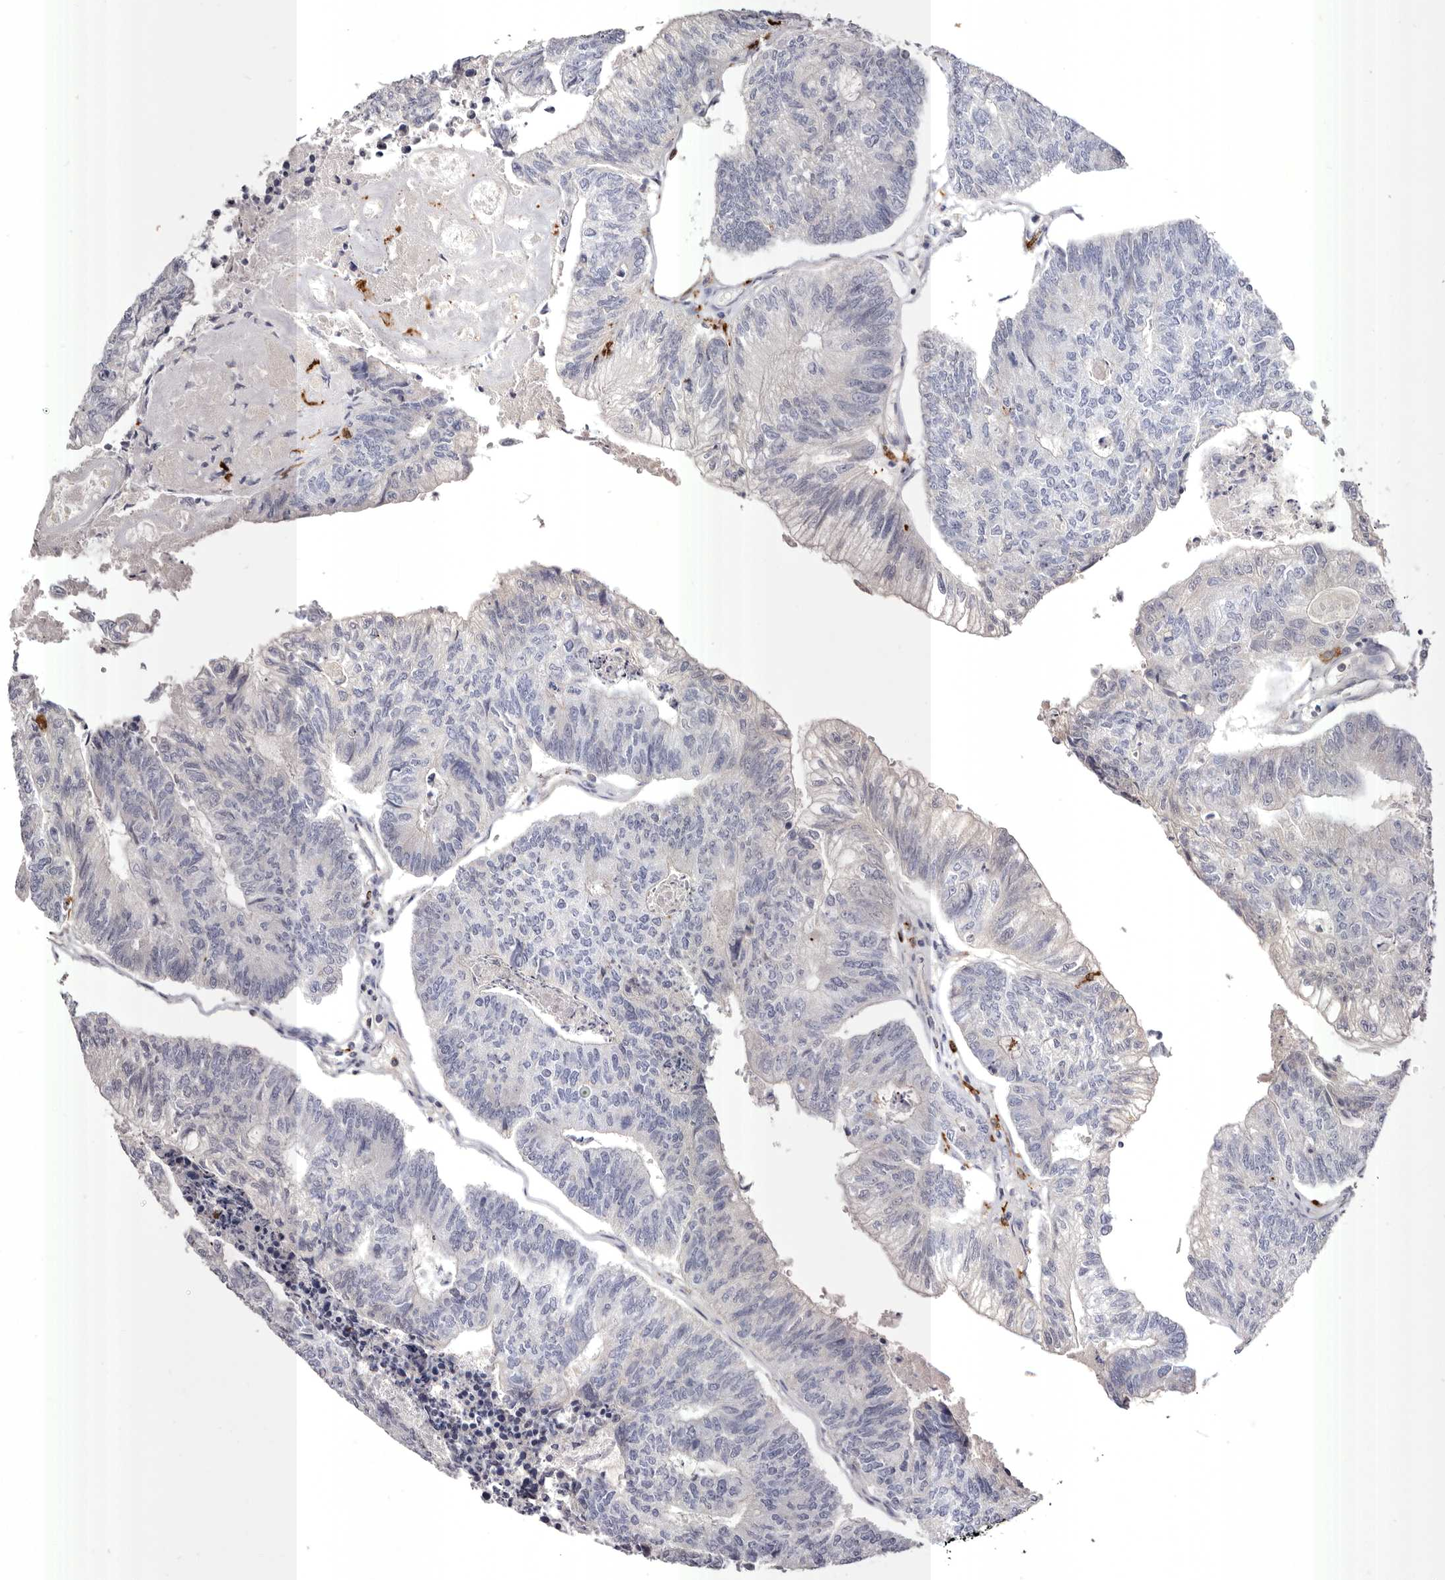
{"staining": {"intensity": "negative", "quantity": "none", "location": "none"}, "tissue": "colorectal cancer", "cell_type": "Tumor cells", "image_type": "cancer", "snomed": [{"axis": "morphology", "description": "Adenocarcinoma, NOS"}, {"axis": "topography", "description": "Colon"}], "caption": "Immunohistochemistry (IHC) image of human adenocarcinoma (colorectal) stained for a protein (brown), which exhibits no staining in tumor cells.", "gene": "S1PR5", "patient": {"sex": "female", "age": 67}}